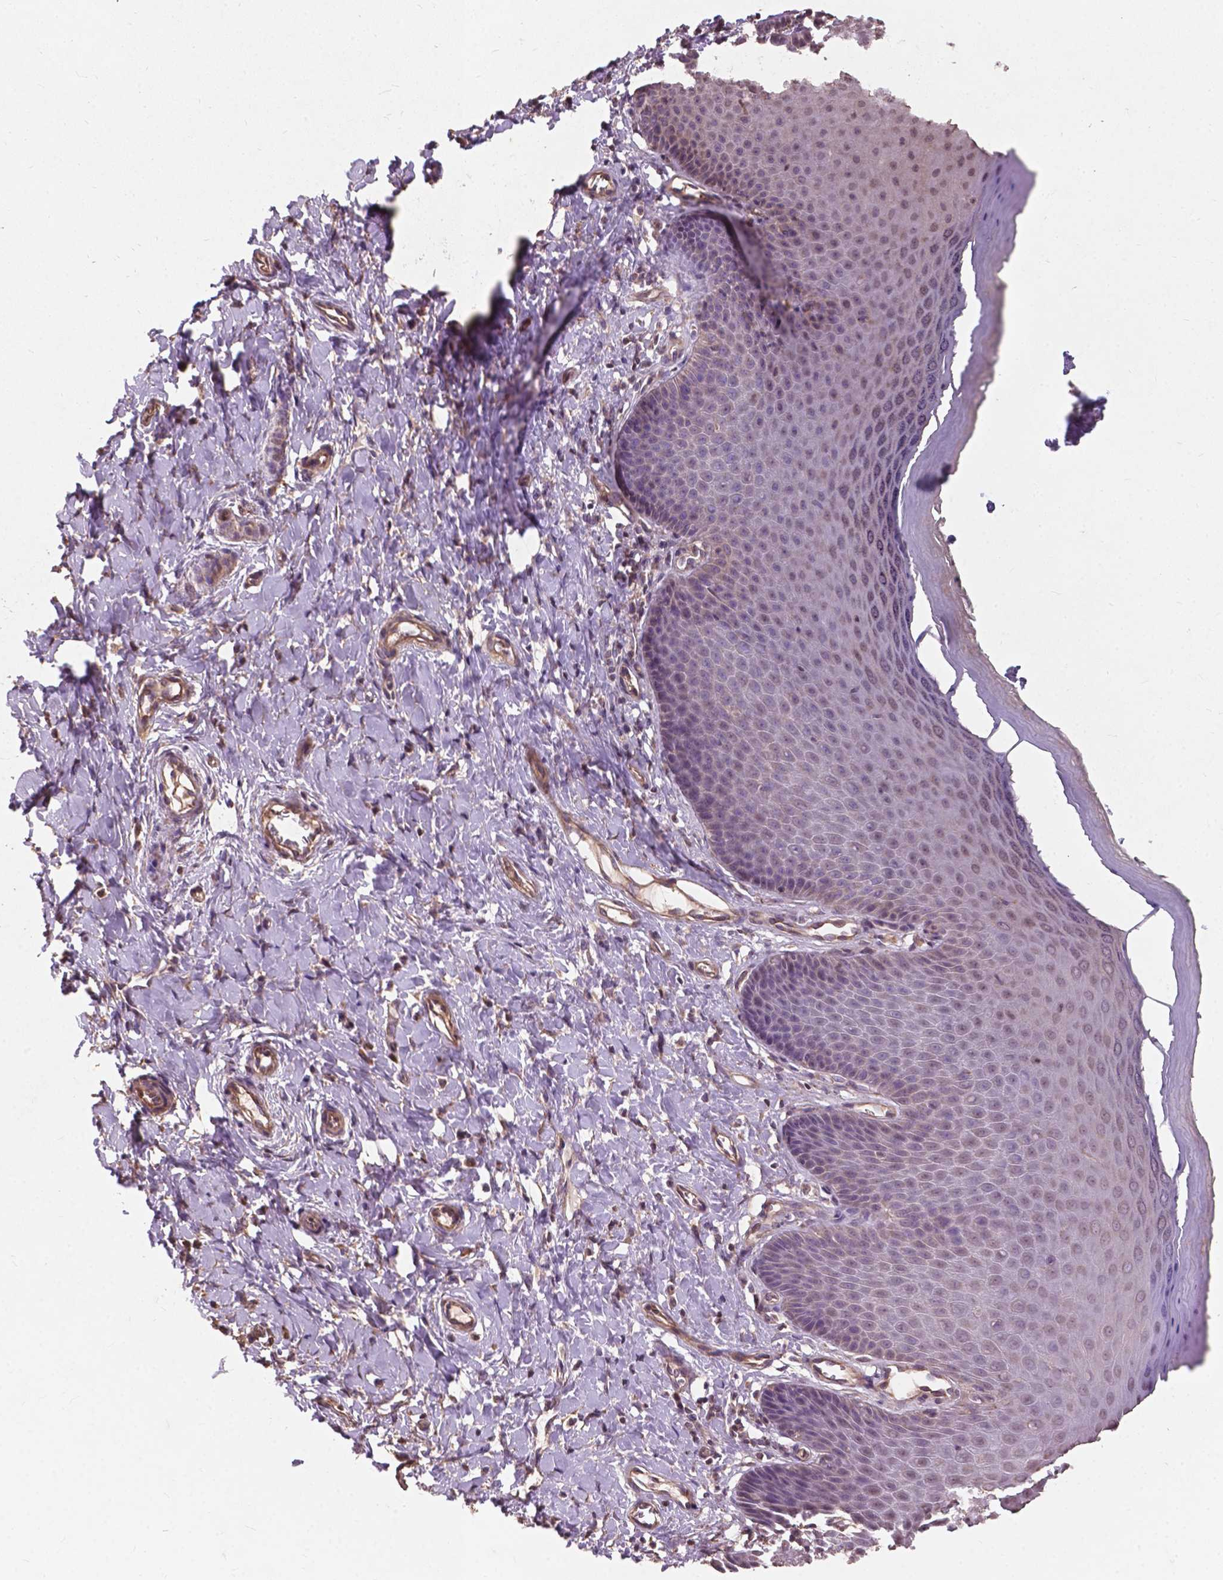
{"staining": {"intensity": "weak", "quantity": "<25%", "location": "cytoplasmic/membranous"}, "tissue": "vagina", "cell_type": "Squamous epithelial cells", "image_type": "normal", "snomed": [{"axis": "morphology", "description": "Normal tissue, NOS"}, {"axis": "topography", "description": "Vagina"}], "caption": "DAB (3,3'-diaminobenzidine) immunohistochemical staining of normal vagina reveals no significant staining in squamous epithelial cells. Nuclei are stained in blue.", "gene": "CDC42BPA", "patient": {"sex": "female", "age": 83}}